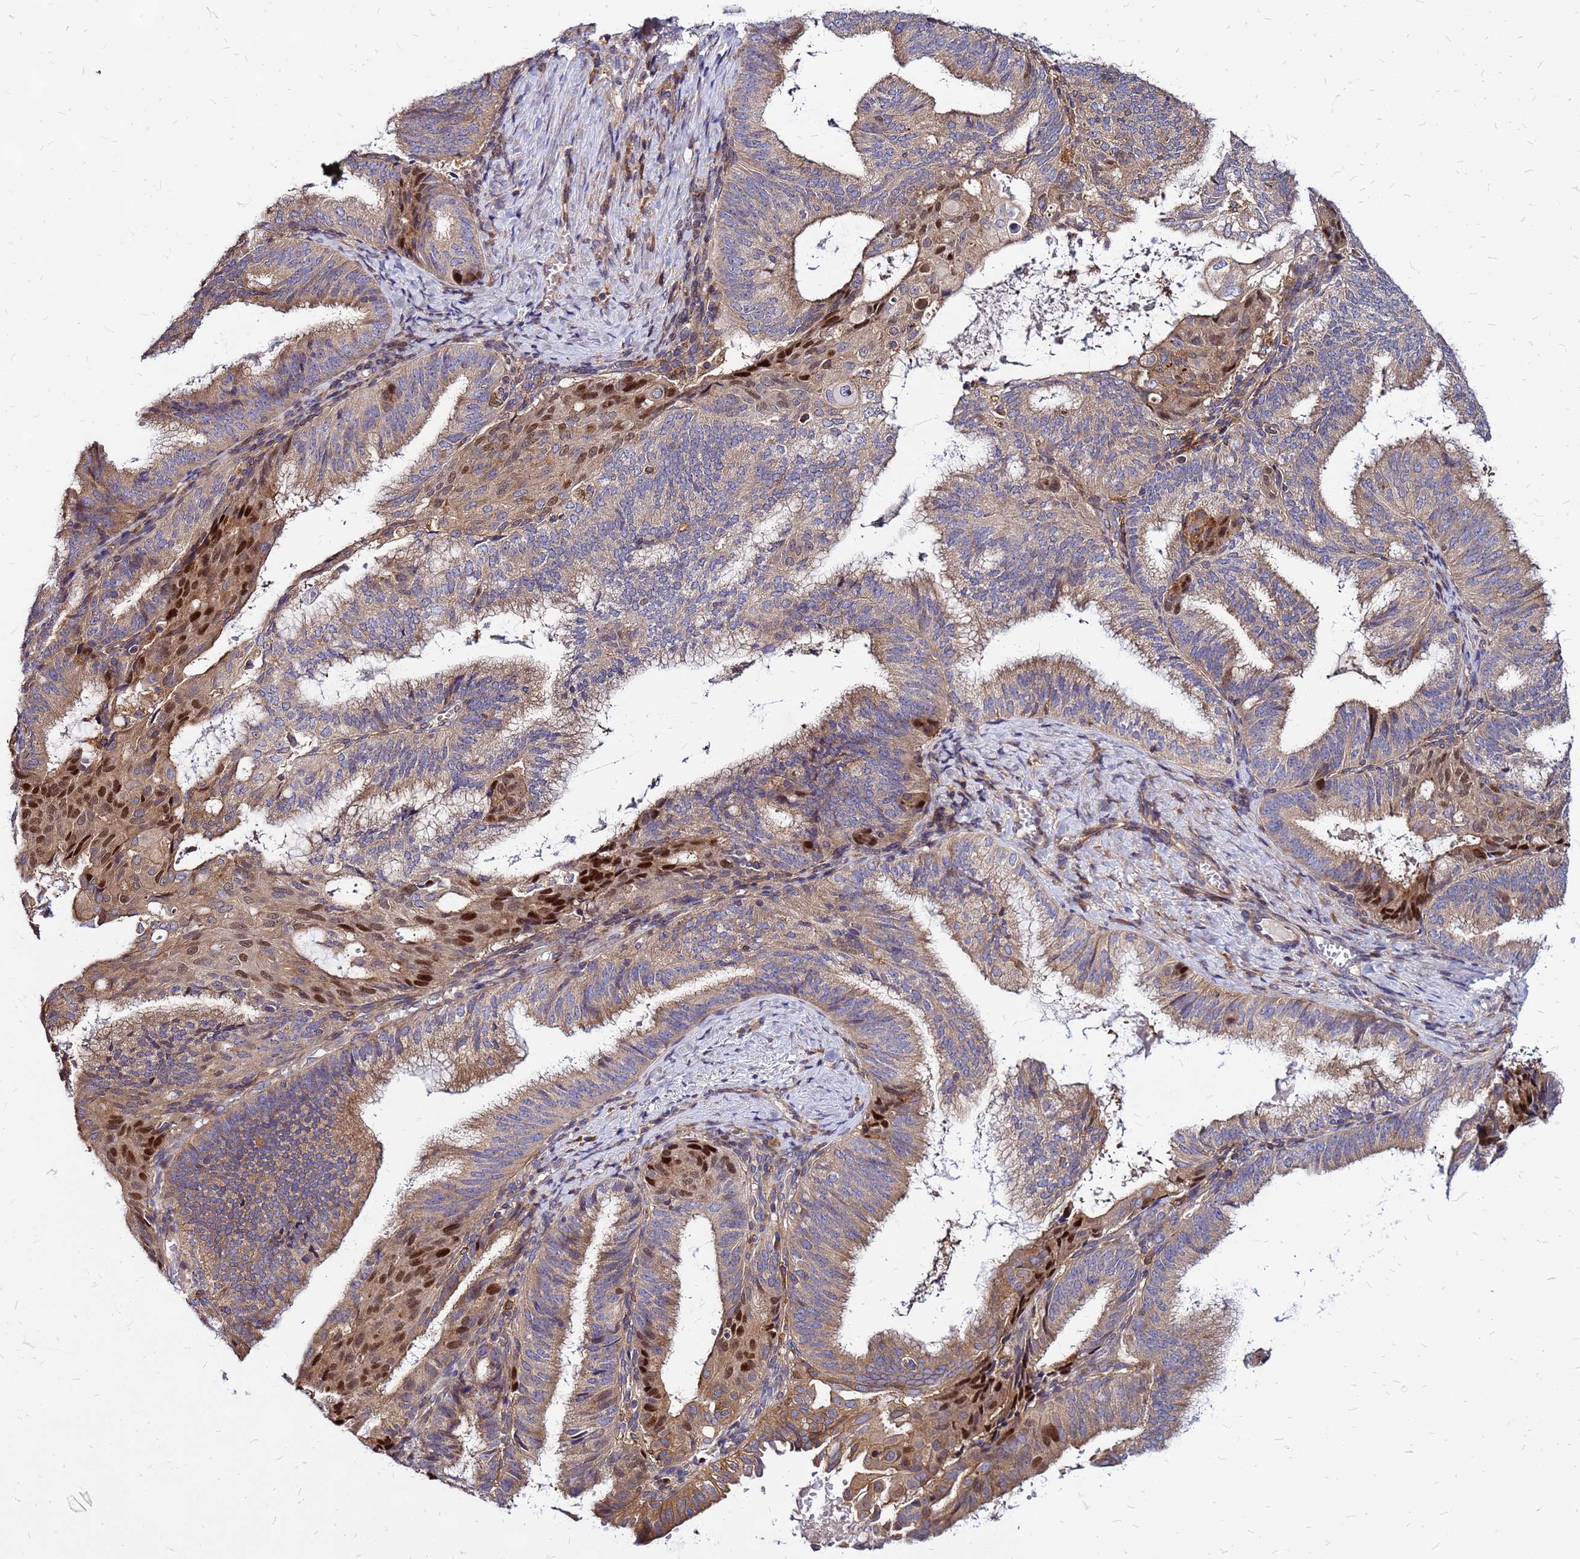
{"staining": {"intensity": "strong", "quantity": "<25%", "location": "nuclear"}, "tissue": "endometrial cancer", "cell_type": "Tumor cells", "image_type": "cancer", "snomed": [{"axis": "morphology", "description": "Adenocarcinoma, NOS"}, {"axis": "topography", "description": "Endometrium"}], "caption": "Immunohistochemistry histopathology image of human endometrial adenocarcinoma stained for a protein (brown), which exhibits medium levels of strong nuclear positivity in approximately <25% of tumor cells.", "gene": "CYBC1", "patient": {"sex": "female", "age": 49}}